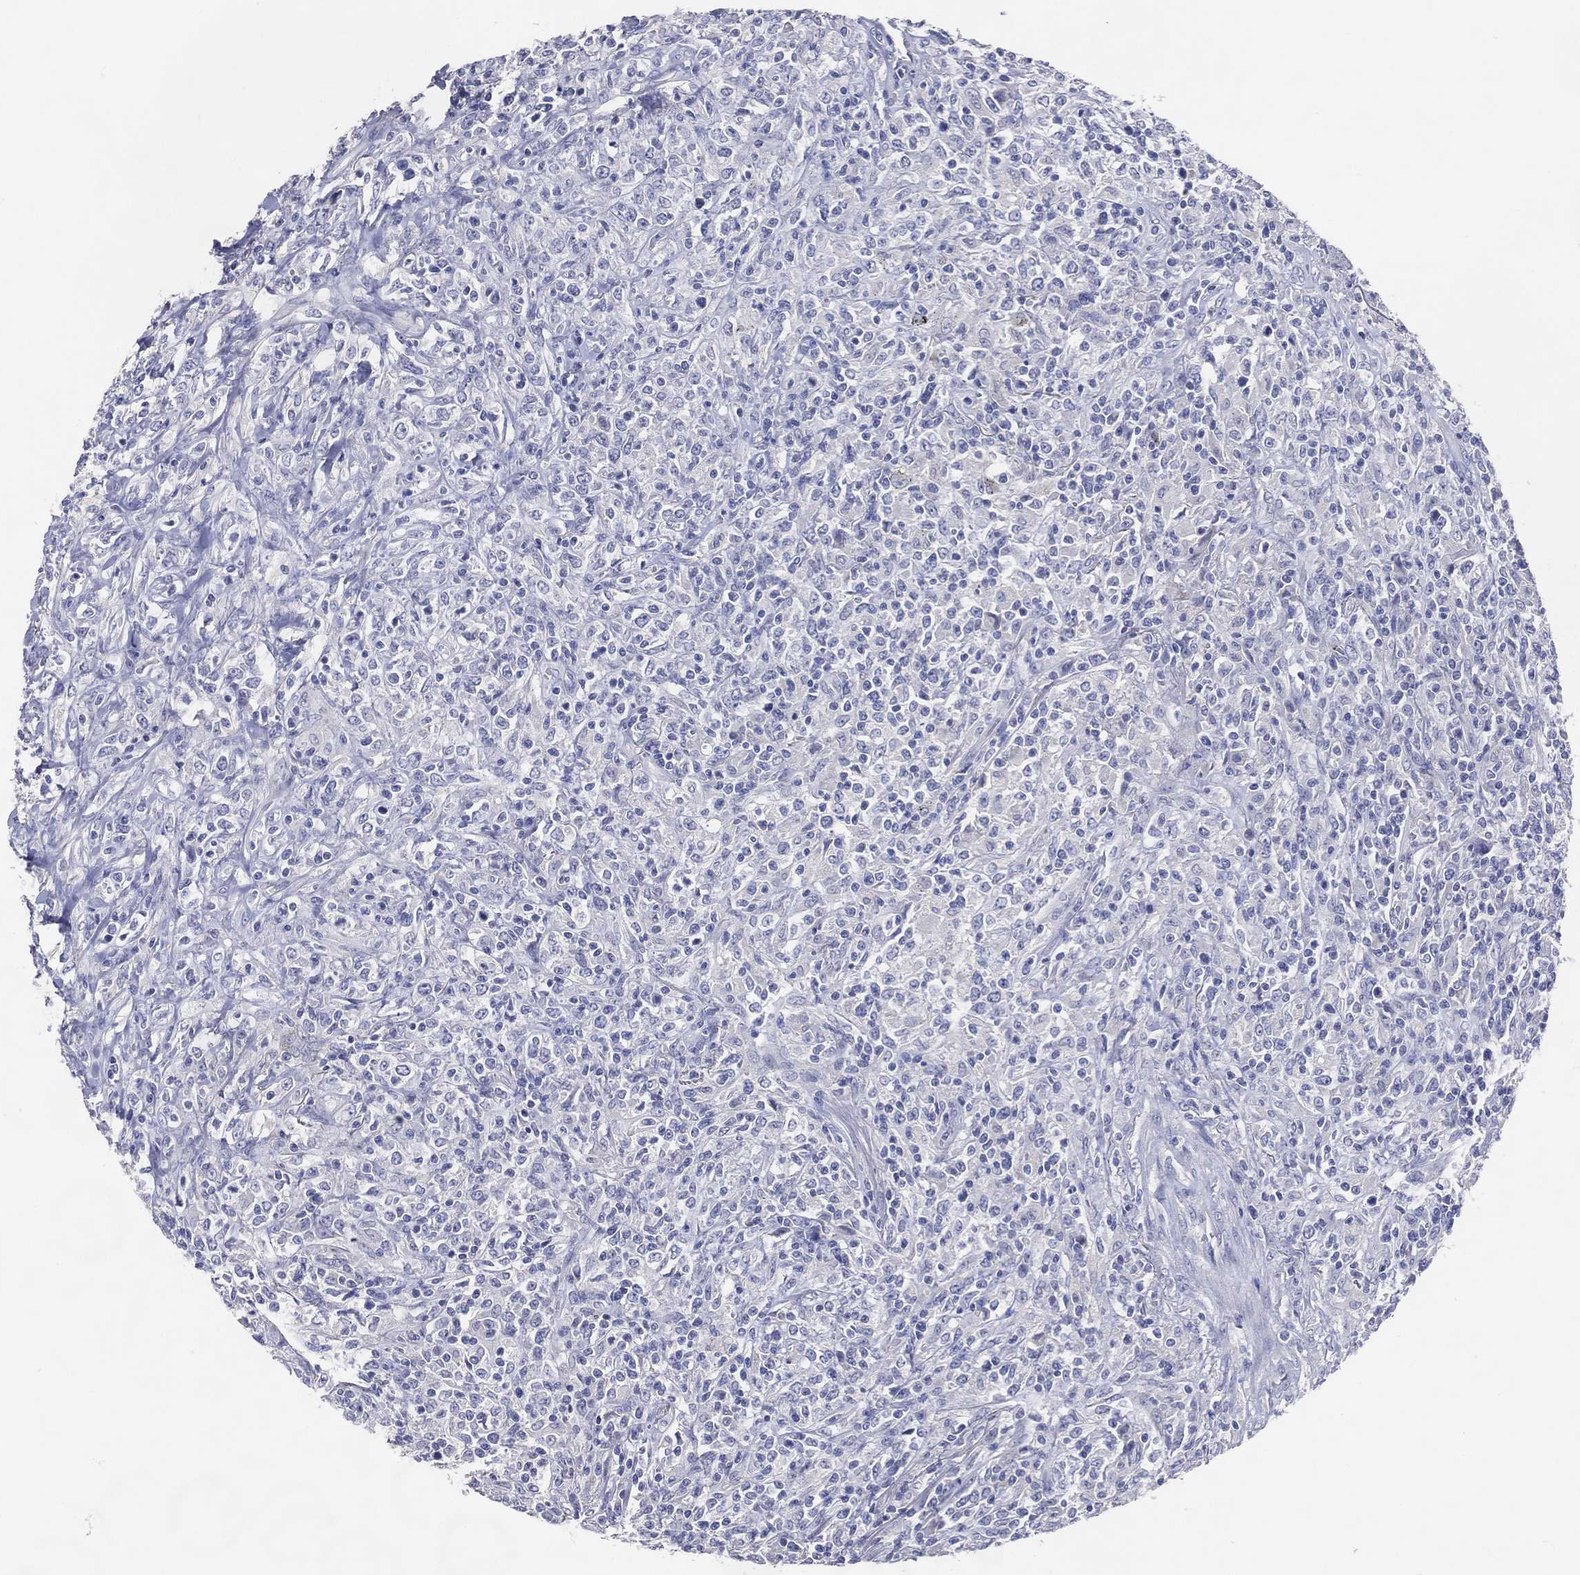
{"staining": {"intensity": "negative", "quantity": "none", "location": "none"}, "tissue": "lymphoma", "cell_type": "Tumor cells", "image_type": "cancer", "snomed": [{"axis": "morphology", "description": "Malignant lymphoma, non-Hodgkin's type, High grade"}, {"axis": "topography", "description": "Lung"}], "caption": "High power microscopy micrograph of an immunohistochemistry photomicrograph of lymphoma, revealing no significant expression in tumor cells. (Brightfield microscopy of DAB (3,3'-diaminobenzidine) immunohistochemistry at high magnification).", "gene": "DNAH6", "patient": {"sex": "male", "age": 79}}